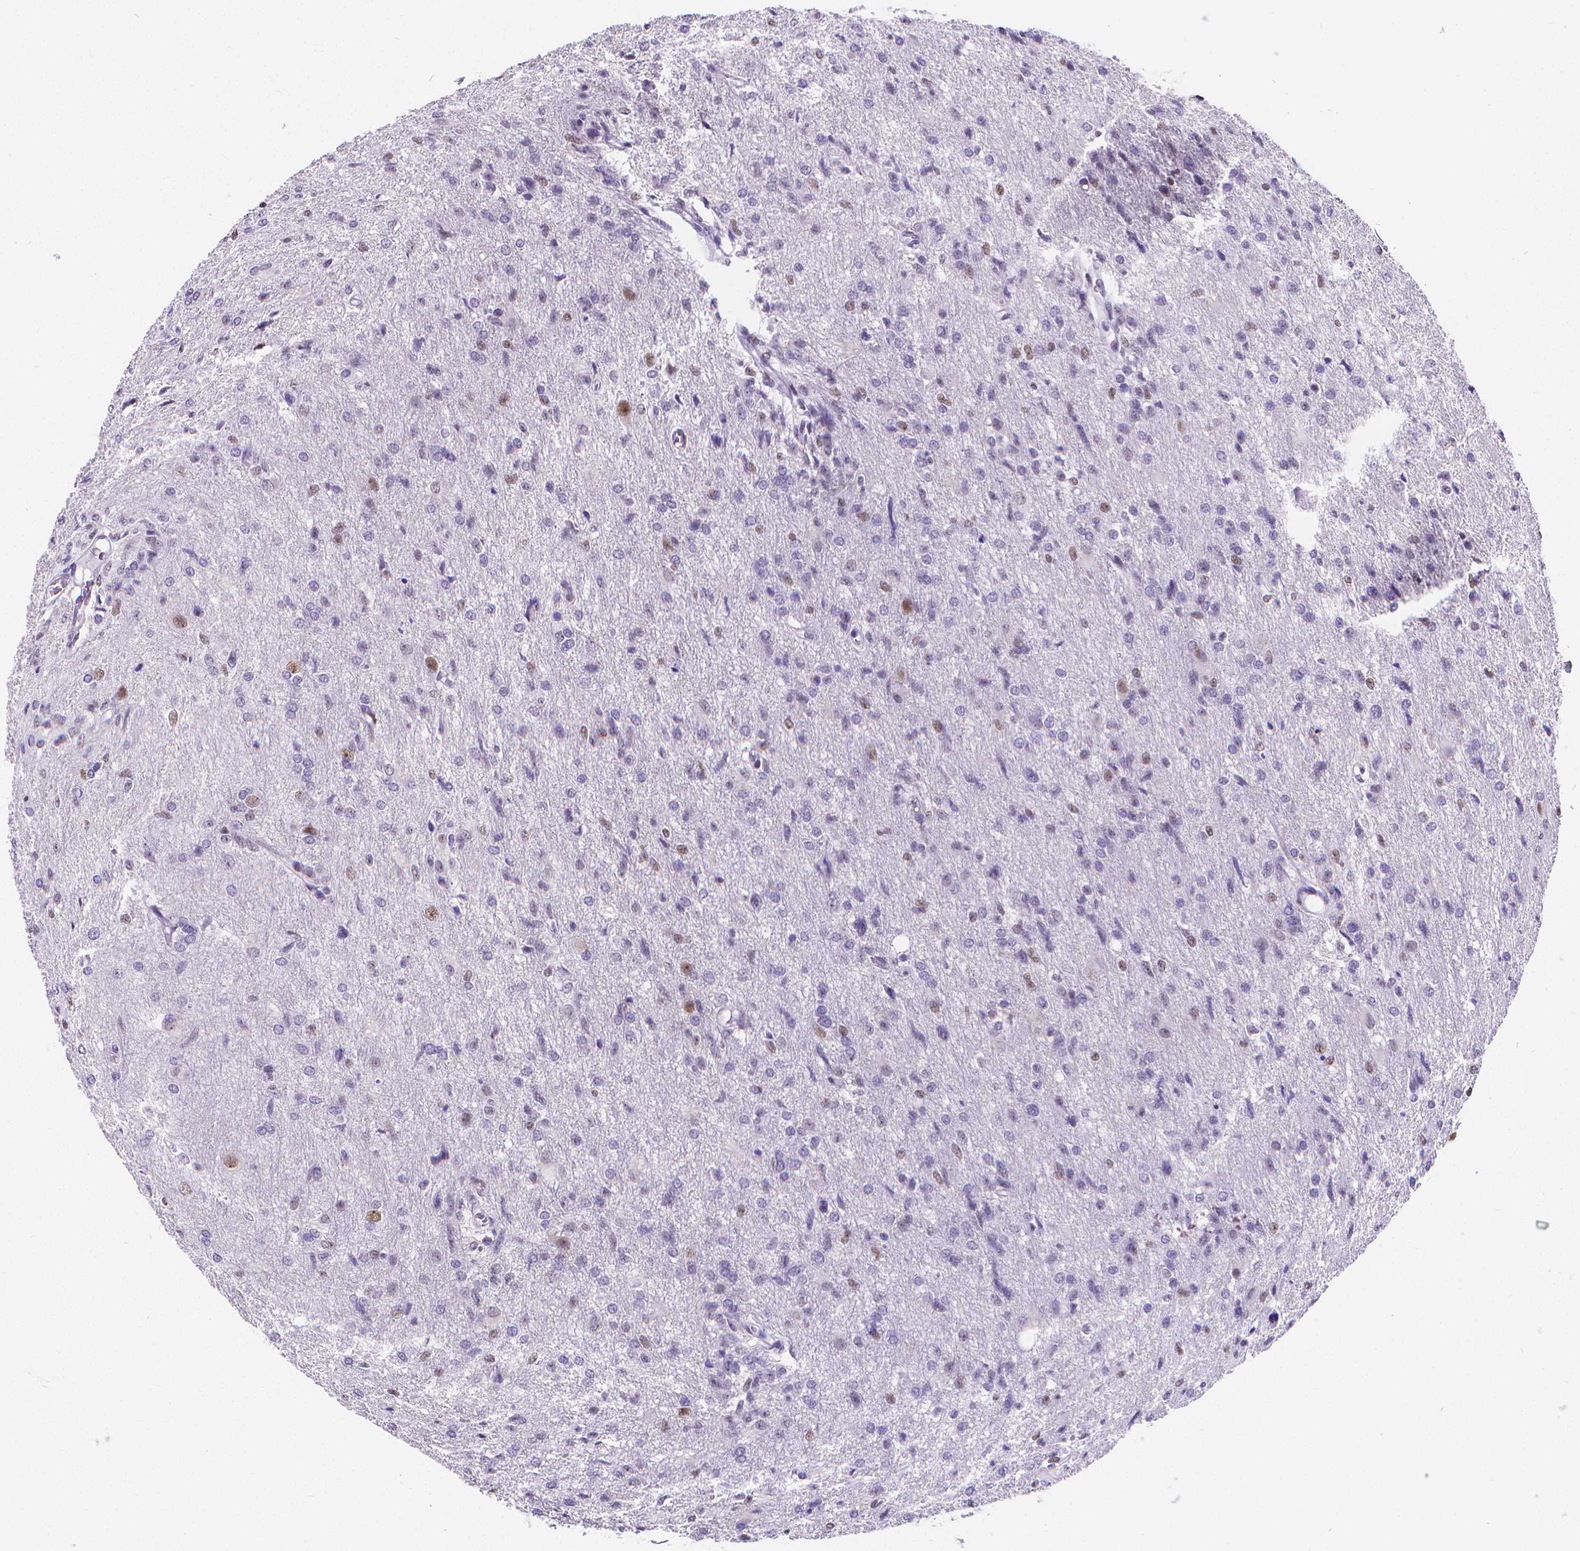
{"staining": {"intensity": "weak", "quantity": "<25%", "location": "nuclear"}, "tissue": "glioma", "cell_type": "Tumor cells", "image_type": "cancer", "snomed": [{"axis": "morphology", "description": "Glioma, malignant, High grade"}, {"axis": "topography", "description": "Brain"}], "caption": "DAB immunohistochemical staining of human malignant high-grade glioma displays no significant expression in tumor cells.", "gene": "MEF2C", "patient": {"sex": "male", "age": 68}}